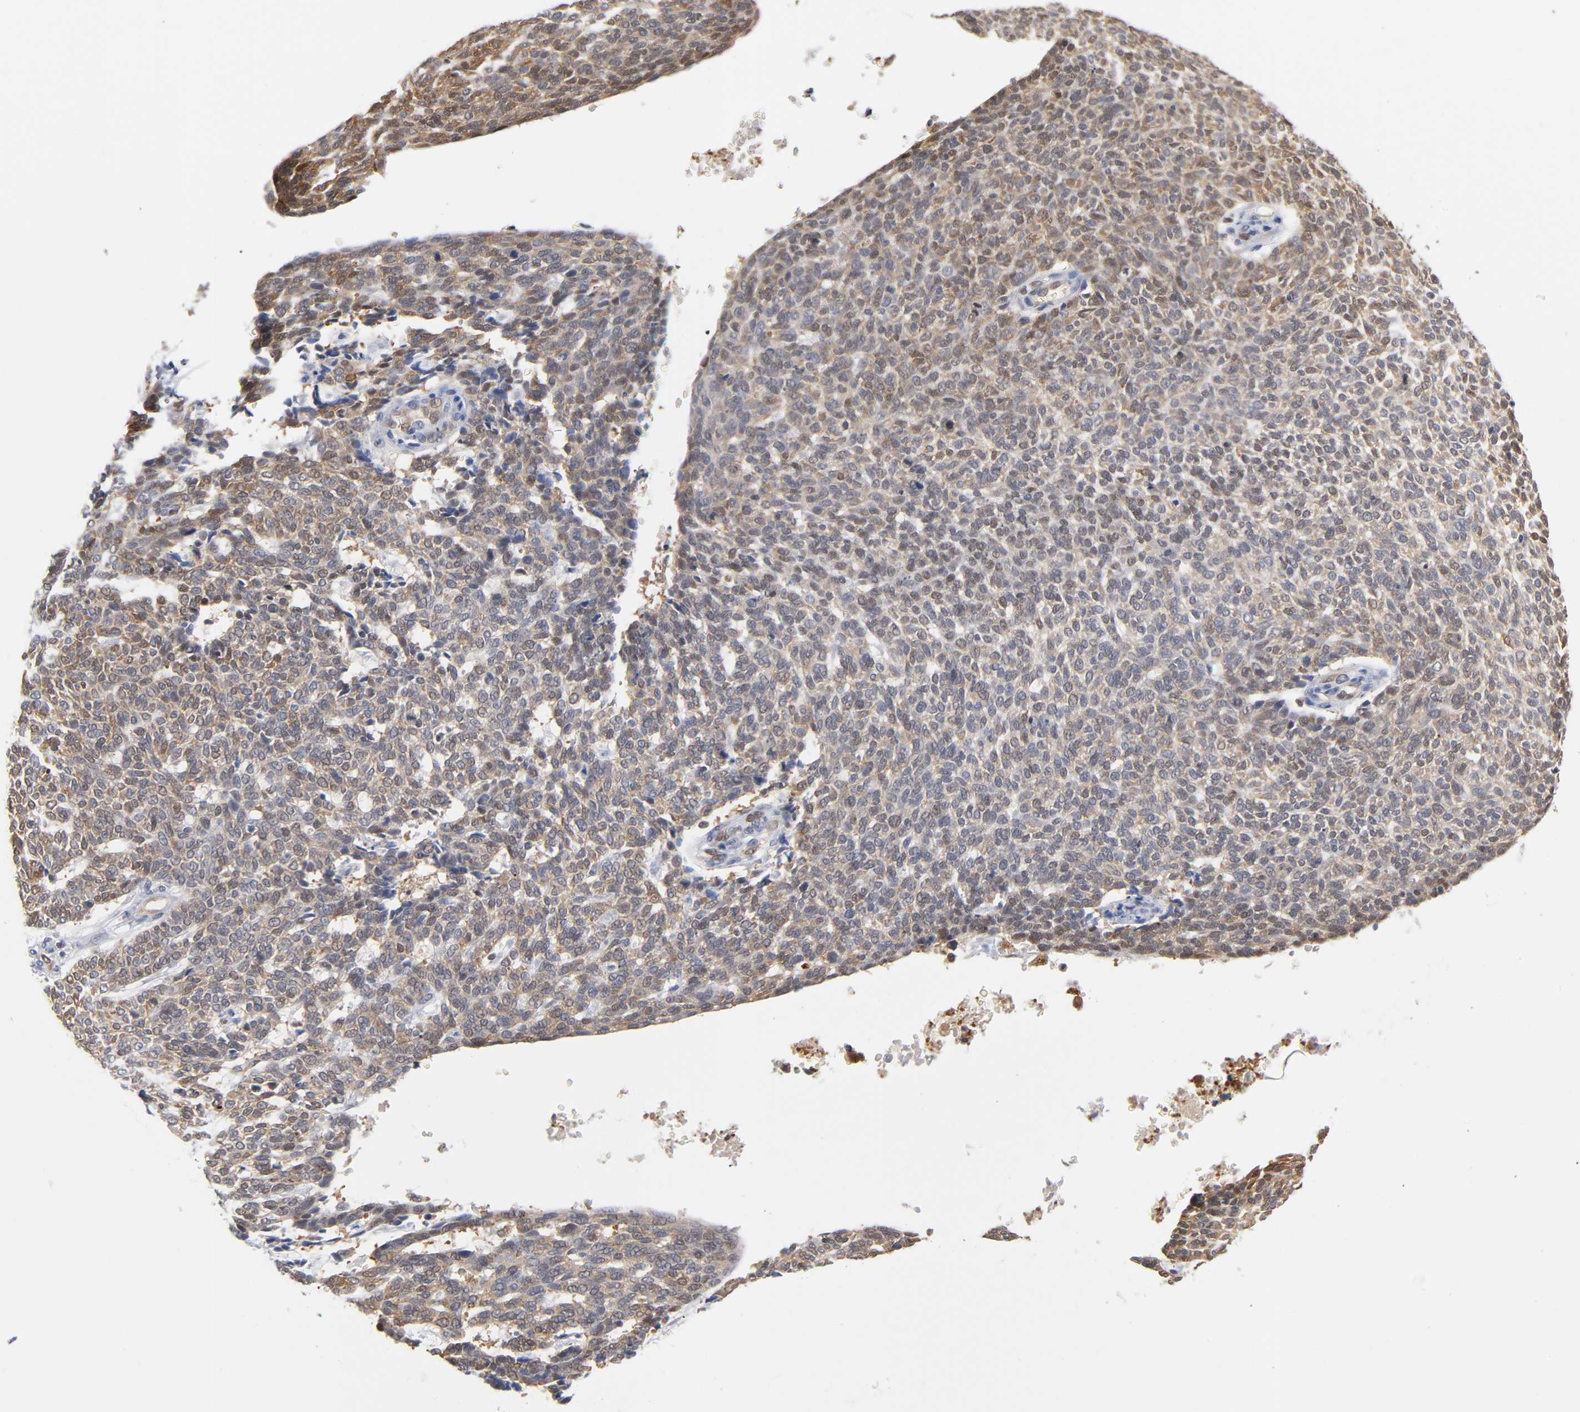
{"staining": {"intensity": "moderate", "quantity": ">75%", "location": "cytoplasmic/membranous"}, "tissue": "skin cancer", "cell_type": "Tumor cells", "image_type": "cancer", "snomed": [{"axis": "morphology", "description": "Normal tissue, NOS"}, {"axis": "morphology", "description": "Basal cell carcinoma"}, {"axis": "topography", "description": "Skin"}], "caption": "Protein analysis of skin cancer (basal cell carcinoma) tissue demonstrates moderate cytoplasmic/membranous expression in about >75% of tumor cells. The staining was performed using DAB (3,3'-diaminobenzidine), with brown indicating positive protein expression. Nuclei are stained blue with hematoxylin.", "gene": "DFFB", "patient": {"sex": "male", "age": 87}}